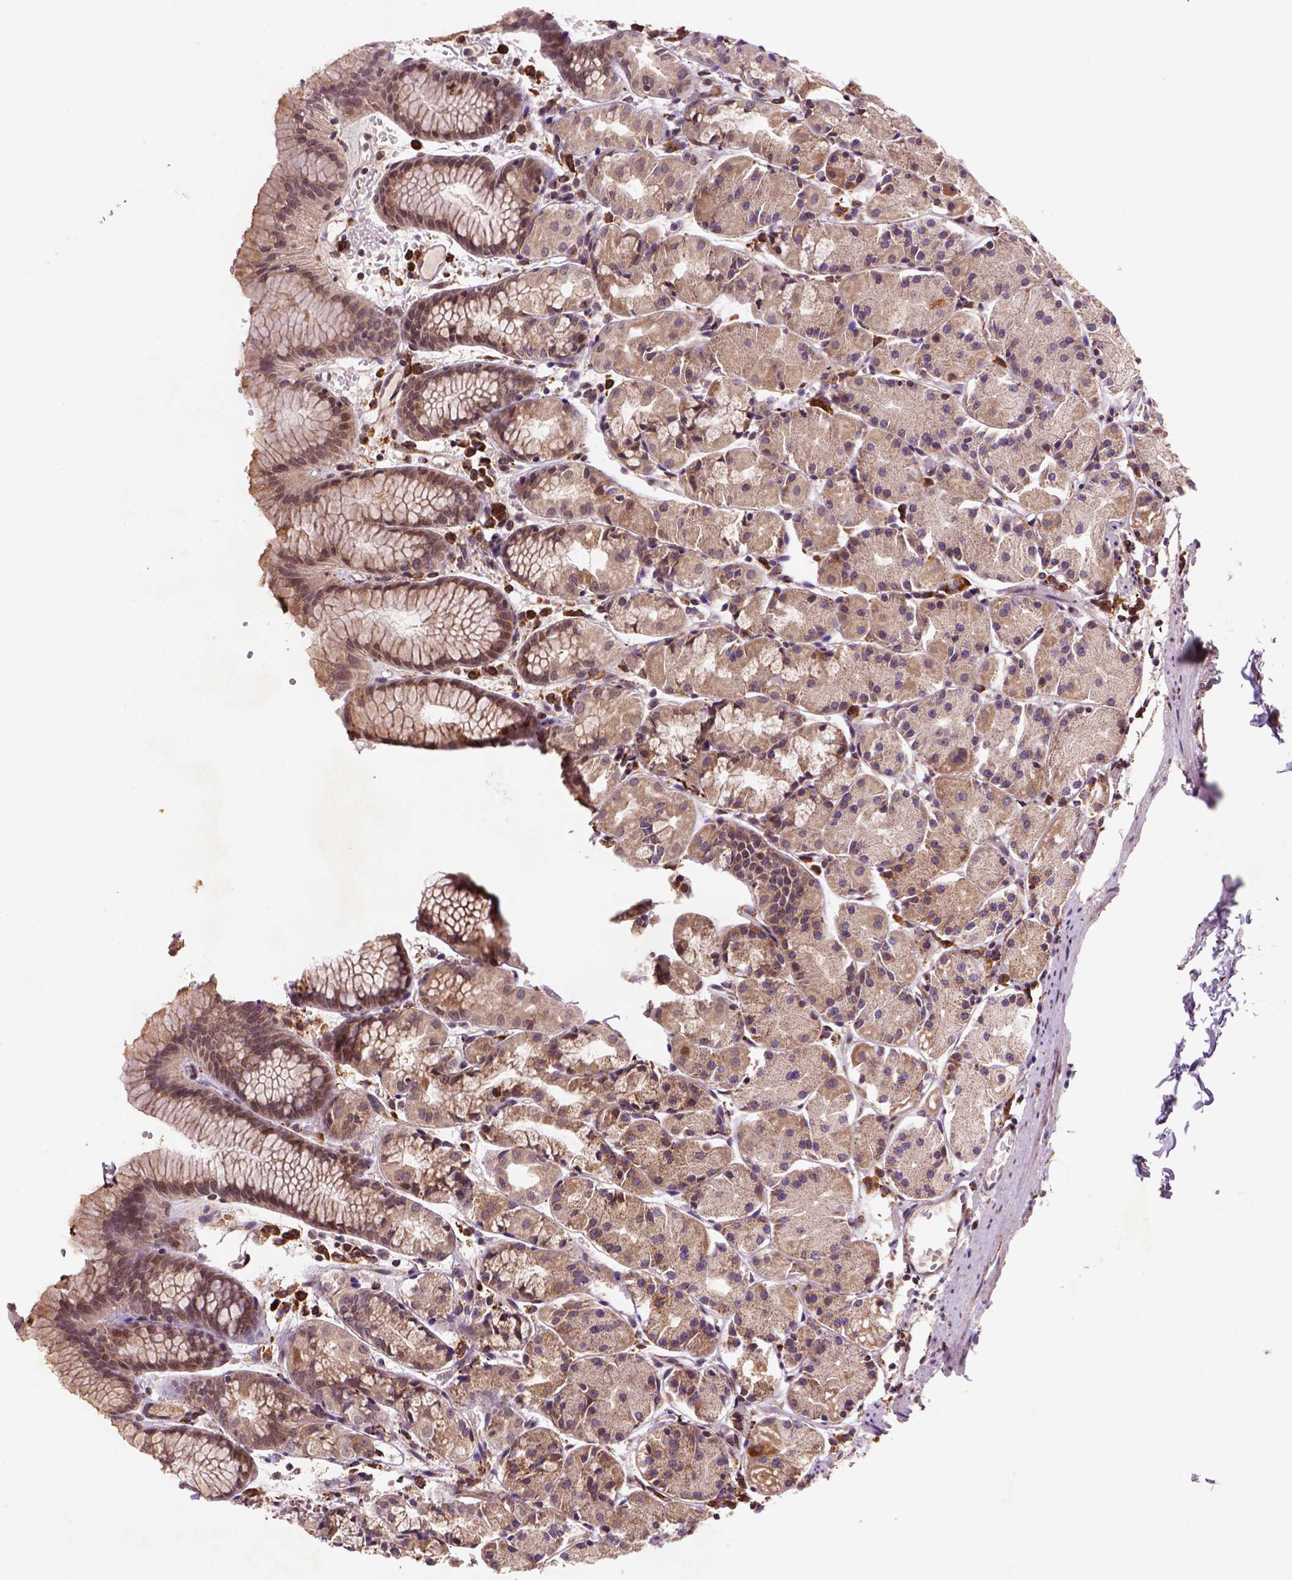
{"staining": {"intensity": "moderate", "quantity": ">75%", "location": "cytoplasmic/membranous"}, "tissue": "stomach", "cell_type": "Glandular cells", "image_type": "normal", "snomed": [{"axis": "morphology", "description": "Normal tissue, NOS"}, {"axis": "topography", "description": "Stomach, upper"}], "caption": "The image shows a brown stain indicating the presence of a protein in the cytoplasmic/membranous of glandular cells in stomach. (Brightfield microscopy of DAB IHC at high magnification).", "gene": "FZD7", "patient": {"sex": "male", "age": 47}}